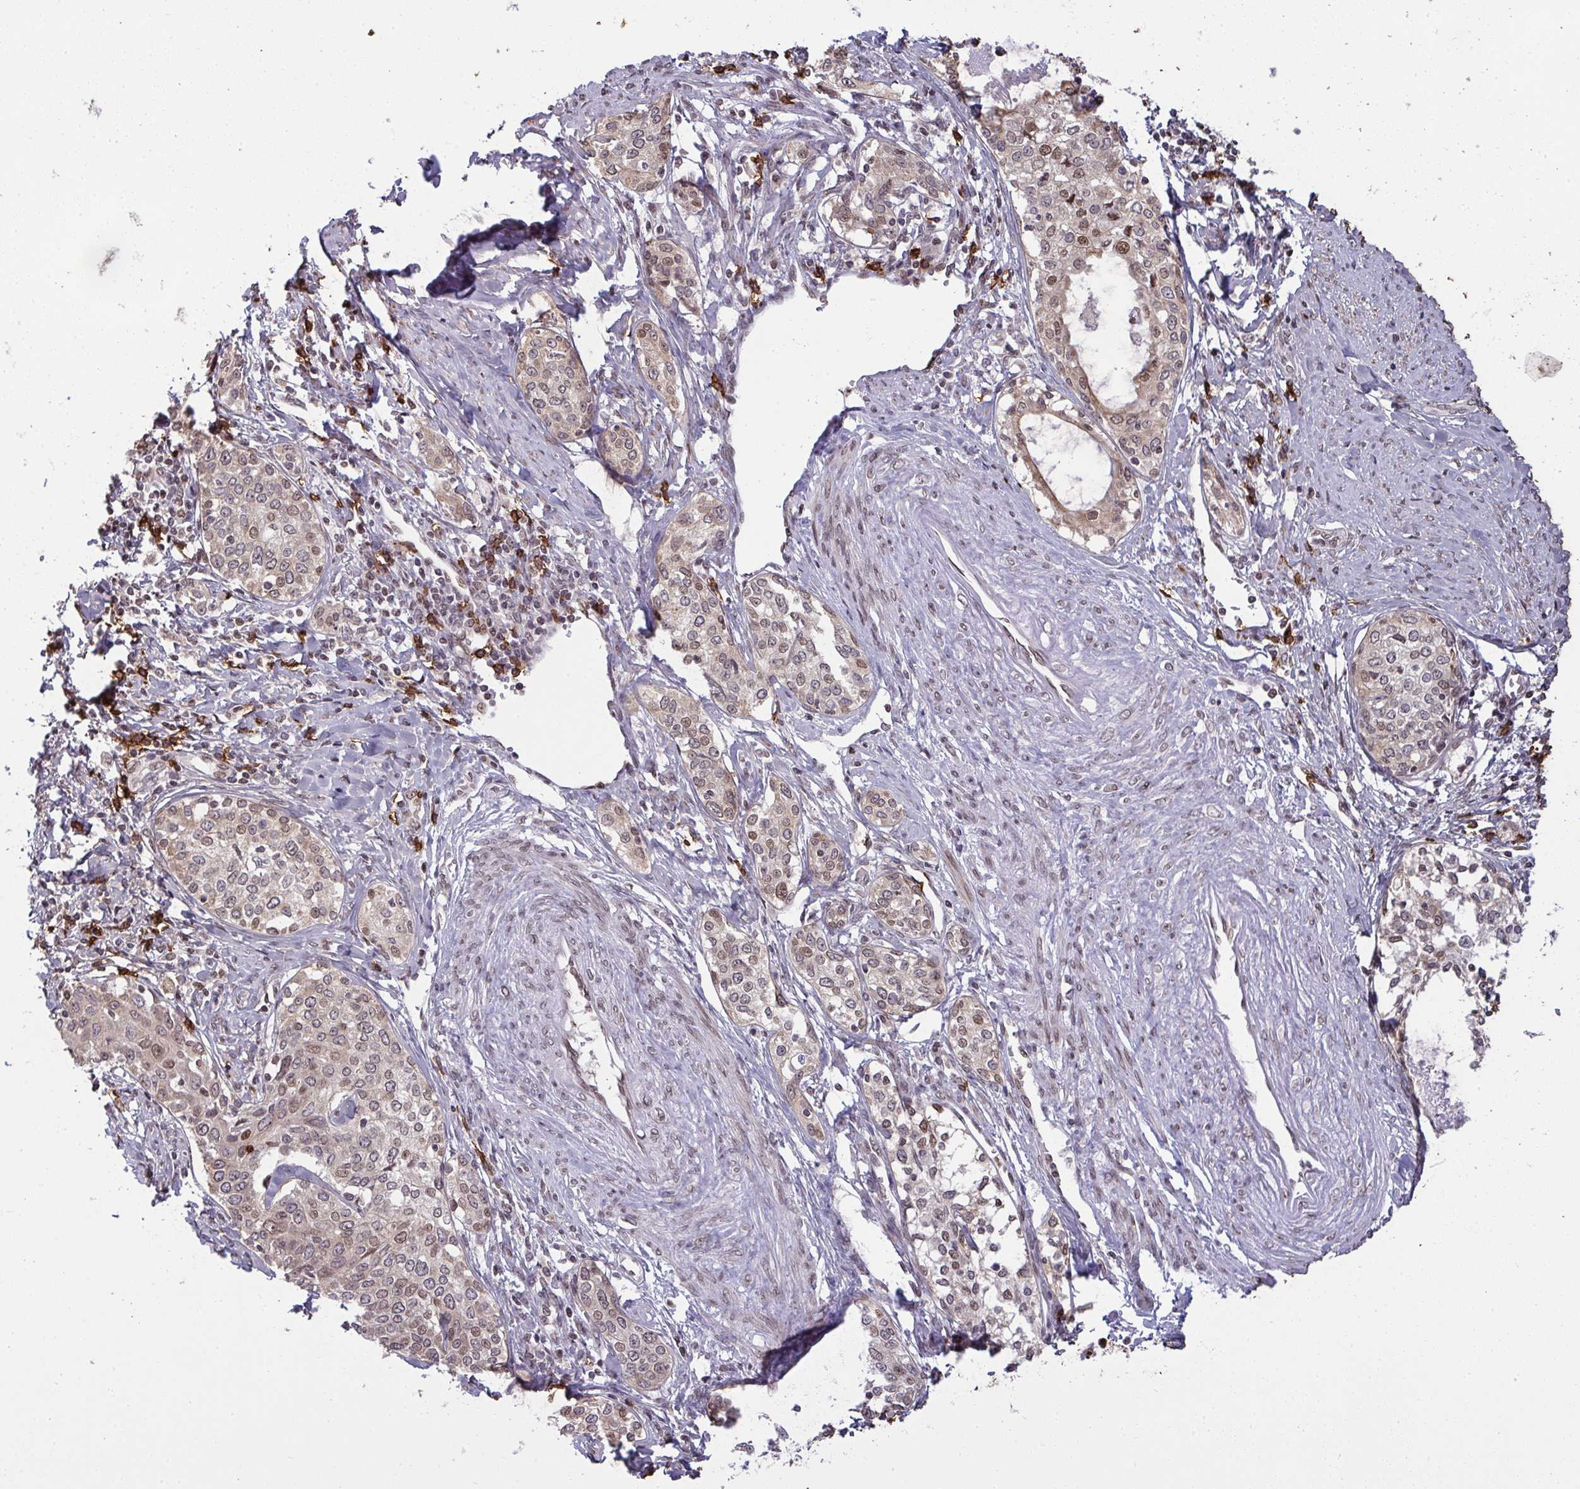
{"staining": {"intensity": "weak", "quantity": ">75%", "location": "nuclear"}, "tissue": "cervical cancer", "cell_type": "Tumor cells", "image_type": "cancer", "snomed": [{"axis": "morphology", "description": "Squamous cell carcinoma, NOS"}, {"axis": "morphology", "description": "Adenocarcinoma, NOS"}, {"axis": "topography", "description": "Cervix"}], "caption": "Immunohistochemical staining of human cervical cancer (squamous cell carcinoma) demonstrates low levels of weak nuclear expression in approximately >75% of tumor cells.", "gene": "UXT", "patient": {"sex": "female", "age": 52}}